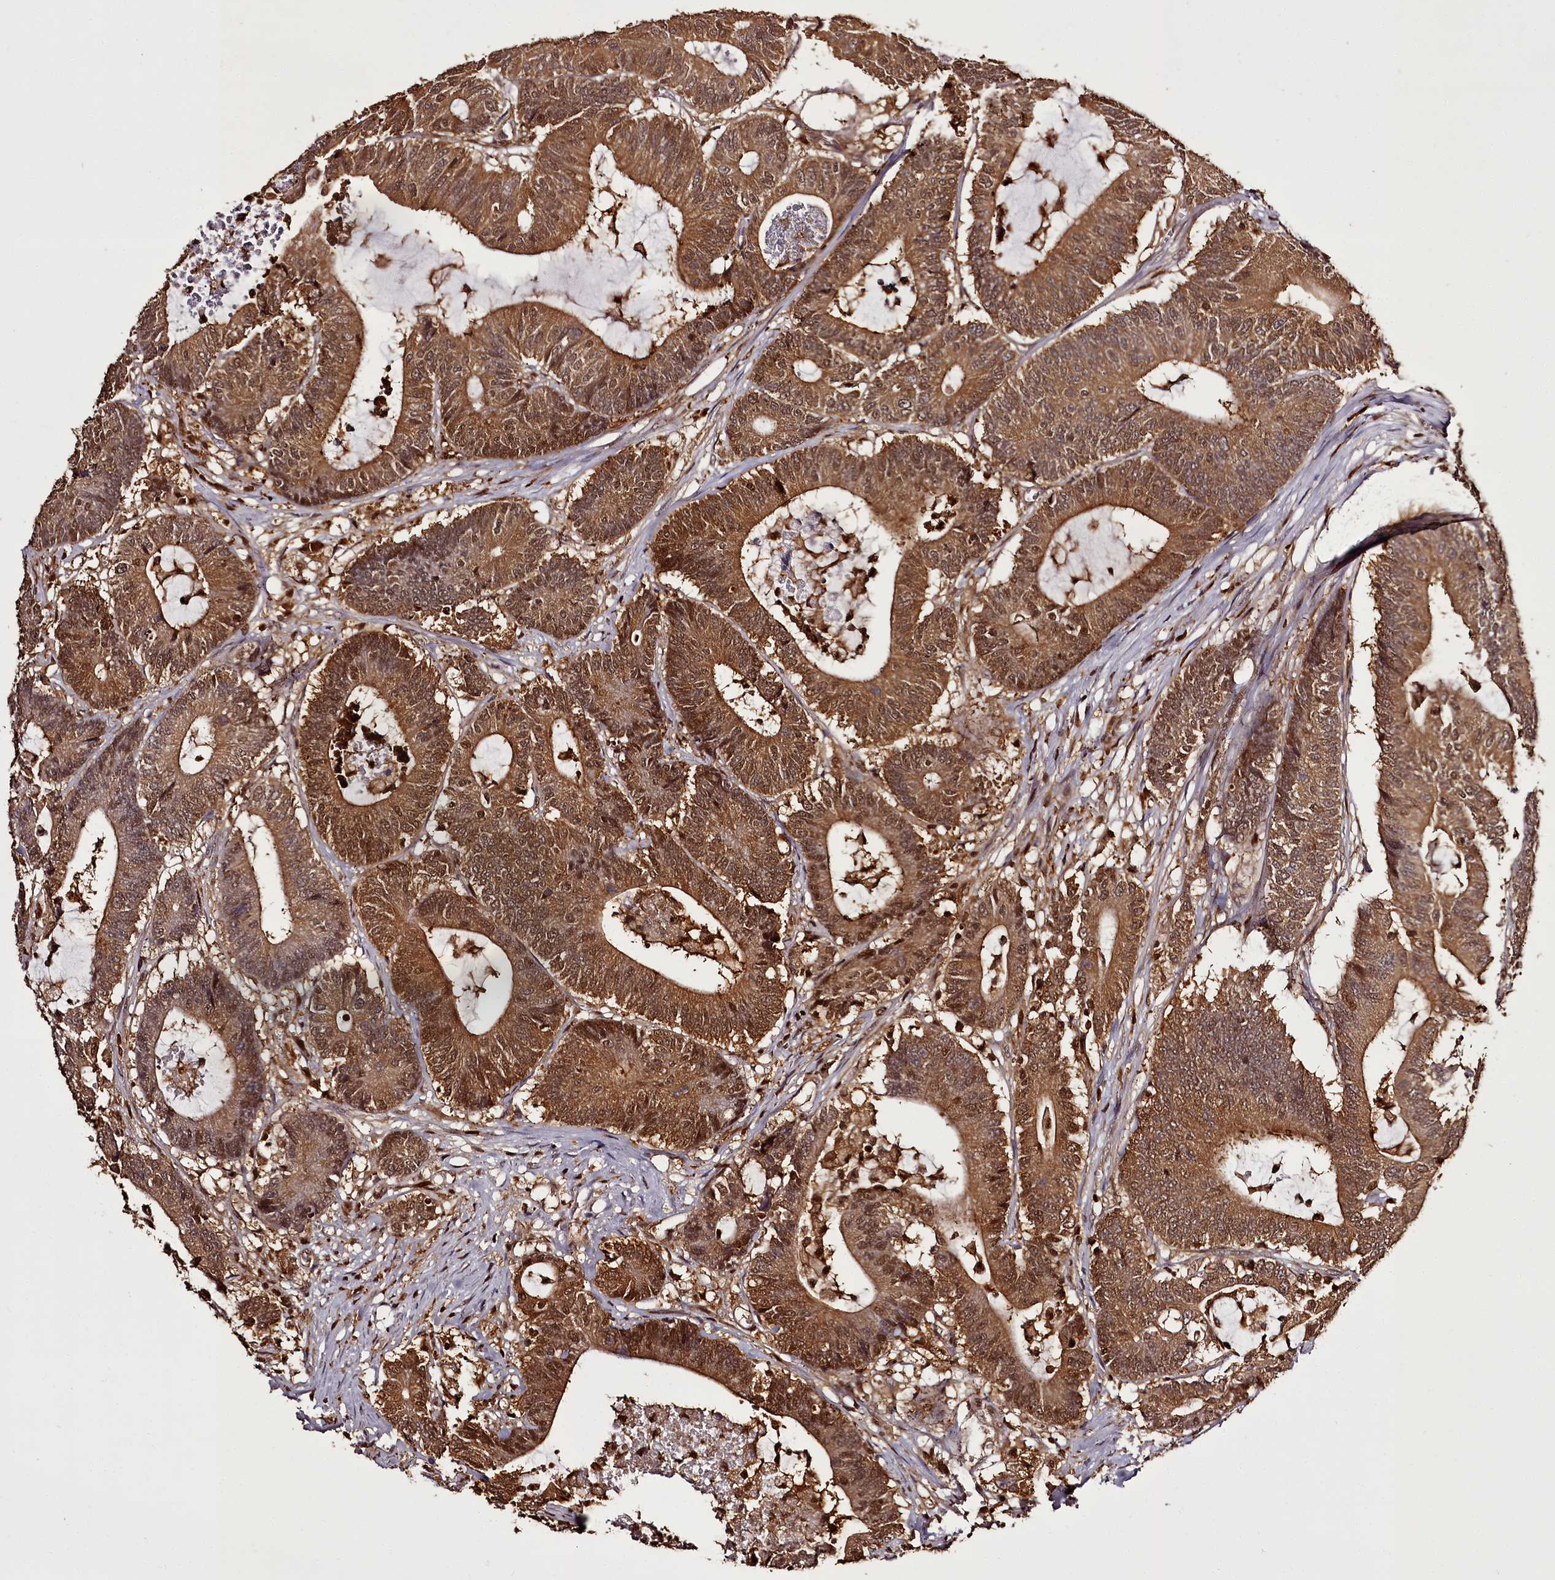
{"staining": {"intensity": "moderate", "quantity": ">75%", "location": "cytoplasmic/membranous,nuclear"}, "tissue": "colorectal cancer", "cell_type": "Tumor cells", "image_type": "cancer", "snomed": [{"axis": "morphology", "description": "Adenocarcinoma, NOS"}, {"axis": "topography", "description": "Colon"}], "caption": "Immunohistochemical staining of colorectal adenocarcinoma exhibits moderate cytoplasmic/membranous and nuclear protein expression in approximately >75% of tumor cells.", "gene": "NPRL2", "patient": {"sex": "female", "age": 84}}